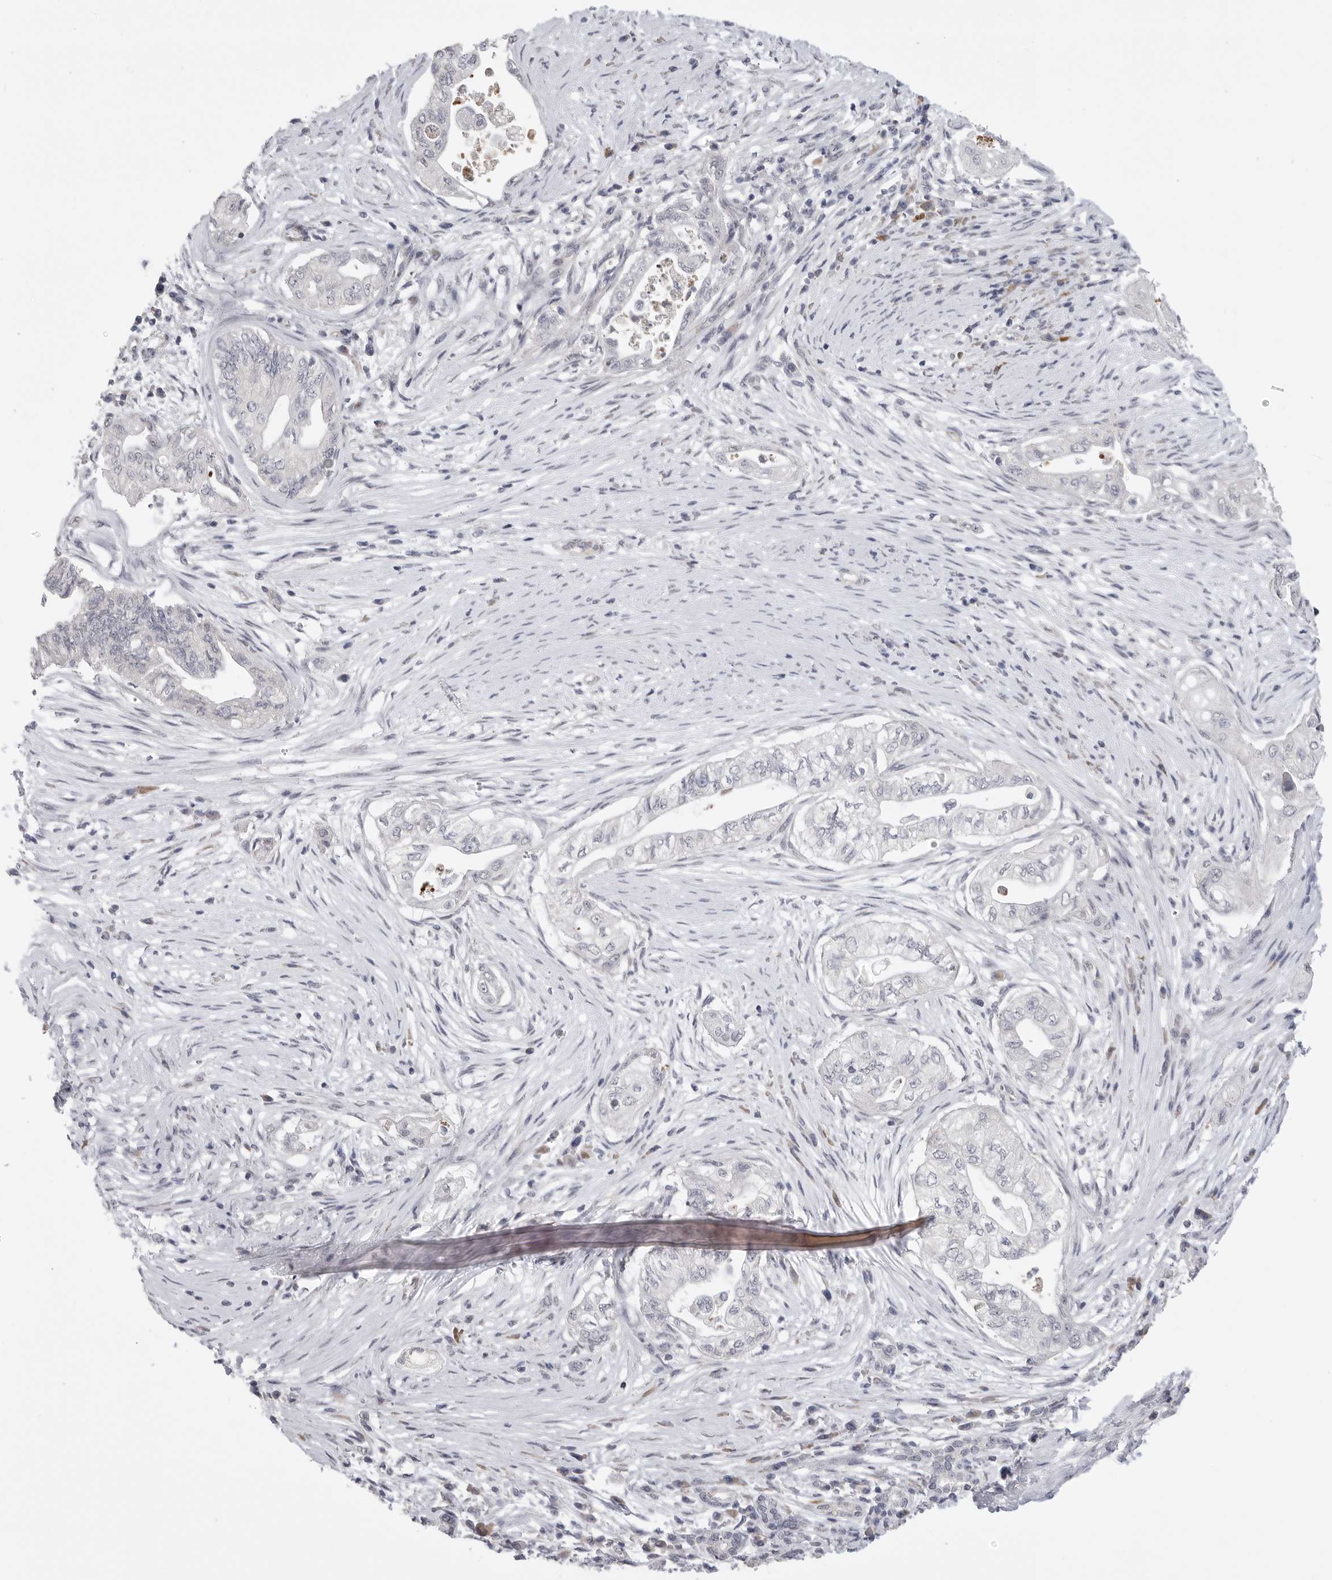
{"staining": {"intensity": "negative", "quantity": "none", "location": "none"}, "tissue": "pancreatic cancer", "cell_type": "Tumor cells", "image_type": "cancer", "snomed": [{"axis": "morphology", "description": "Adenocarcinoma, NOS"}, {"axis": "topography", "description": "Pancreas"}], "caption": "This is an immunohistochemistry micrograph of pancreatic cancer (adenocarcinoma). There is no staining in tumor cells.", "gene": "FBXO43", "patient": {"sex": "male", "age": 72}}